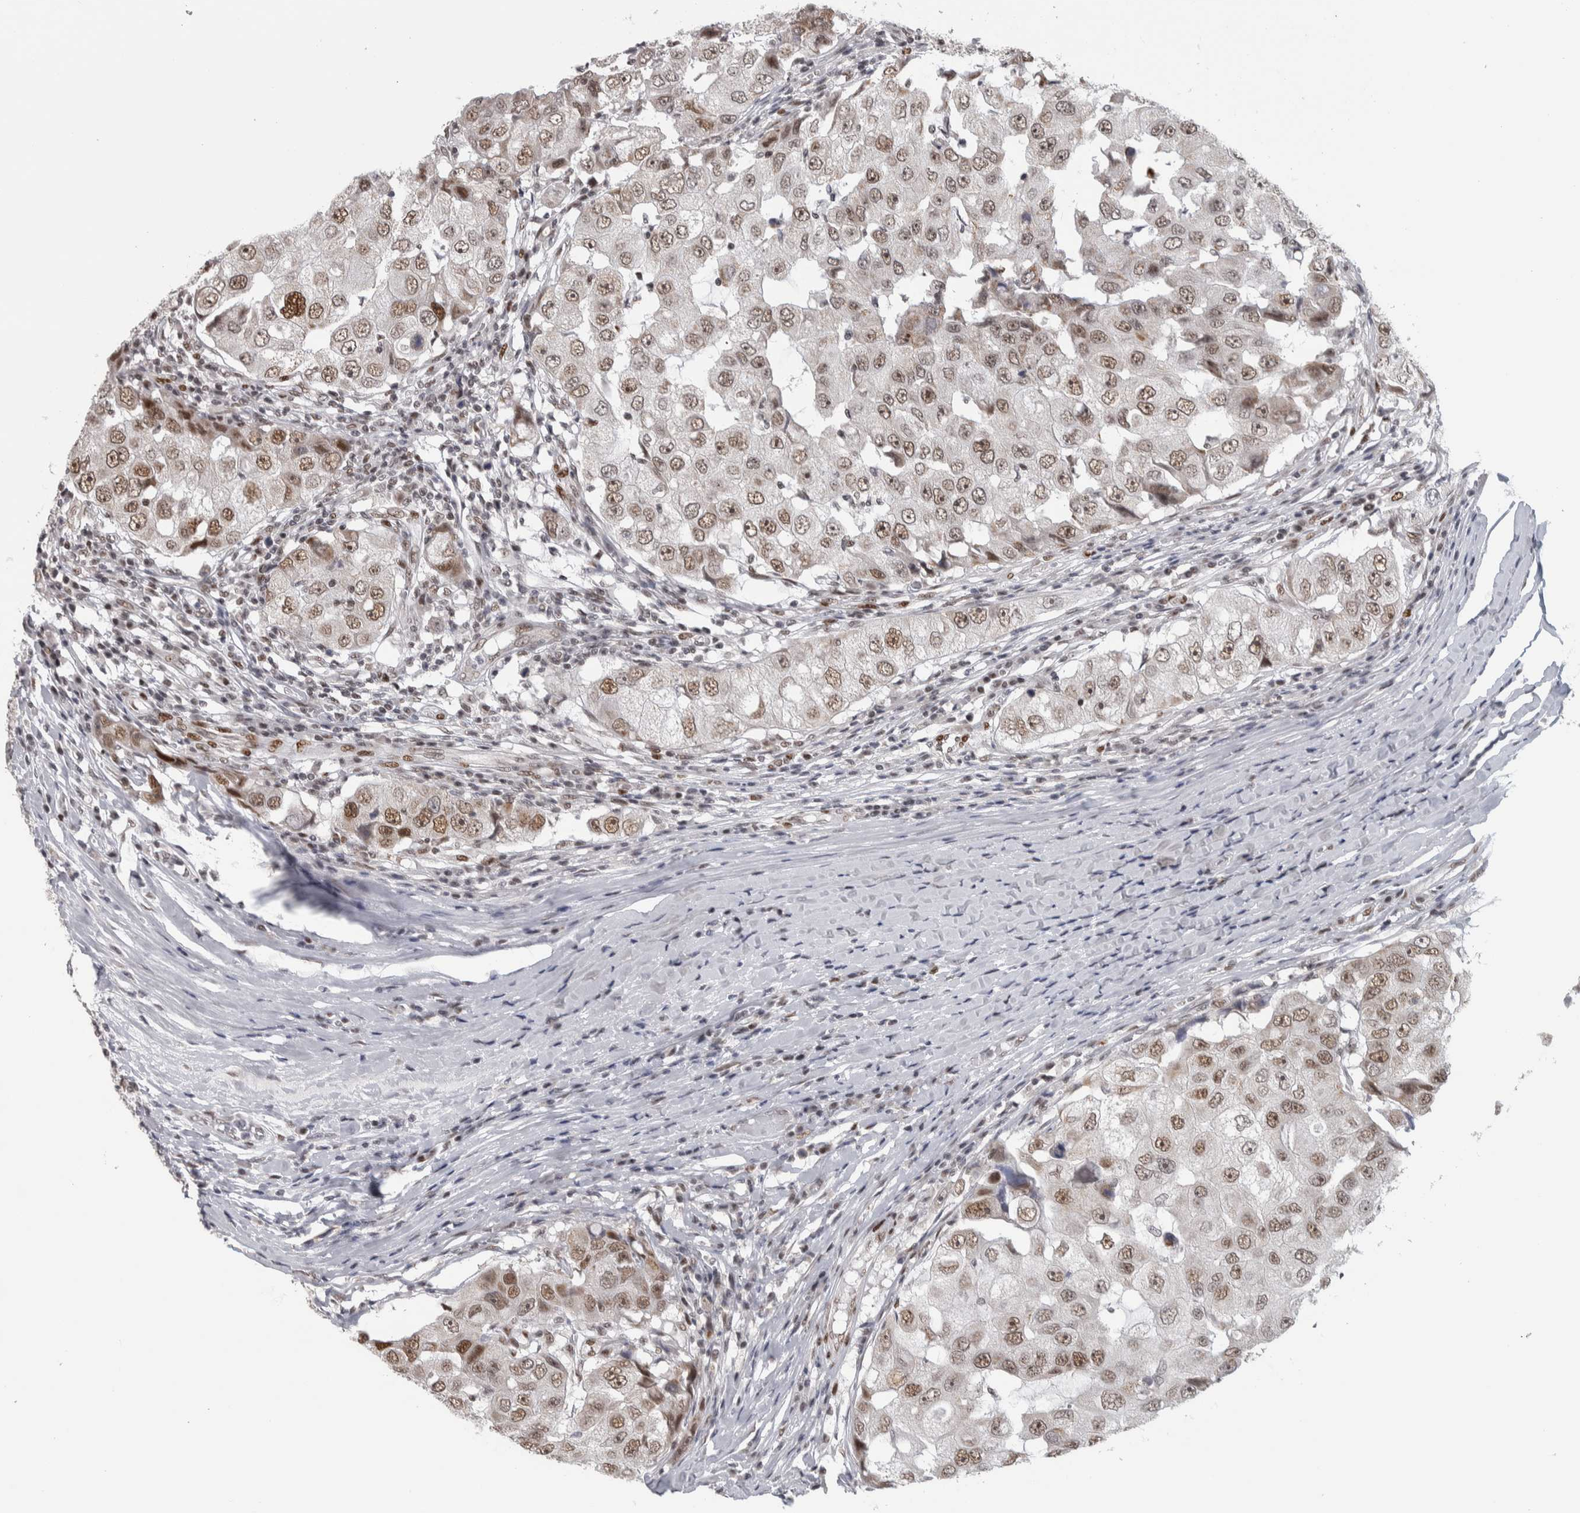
{"staining": {"intensity": "moderate", "quantity": ">75%", "location": "nuclear"}, "tissue": "breast cancer", "cell_type": "Tumor cells", "image_type": "cancer", "snomed": [{"axis": "morphology", "description": "Duct carcinoma"}, {"axis": "topography", "description": "Breast"}], "caption": "A histopathology image showing moderate nuclear staining in about >75% of tumor cells in breast cancer (infiltrating ductal carcinoma), as visualized by brown immunohistochemical staining.", "gene": "HEXIM2", "patient": {"sex": "female", "age": 27}}